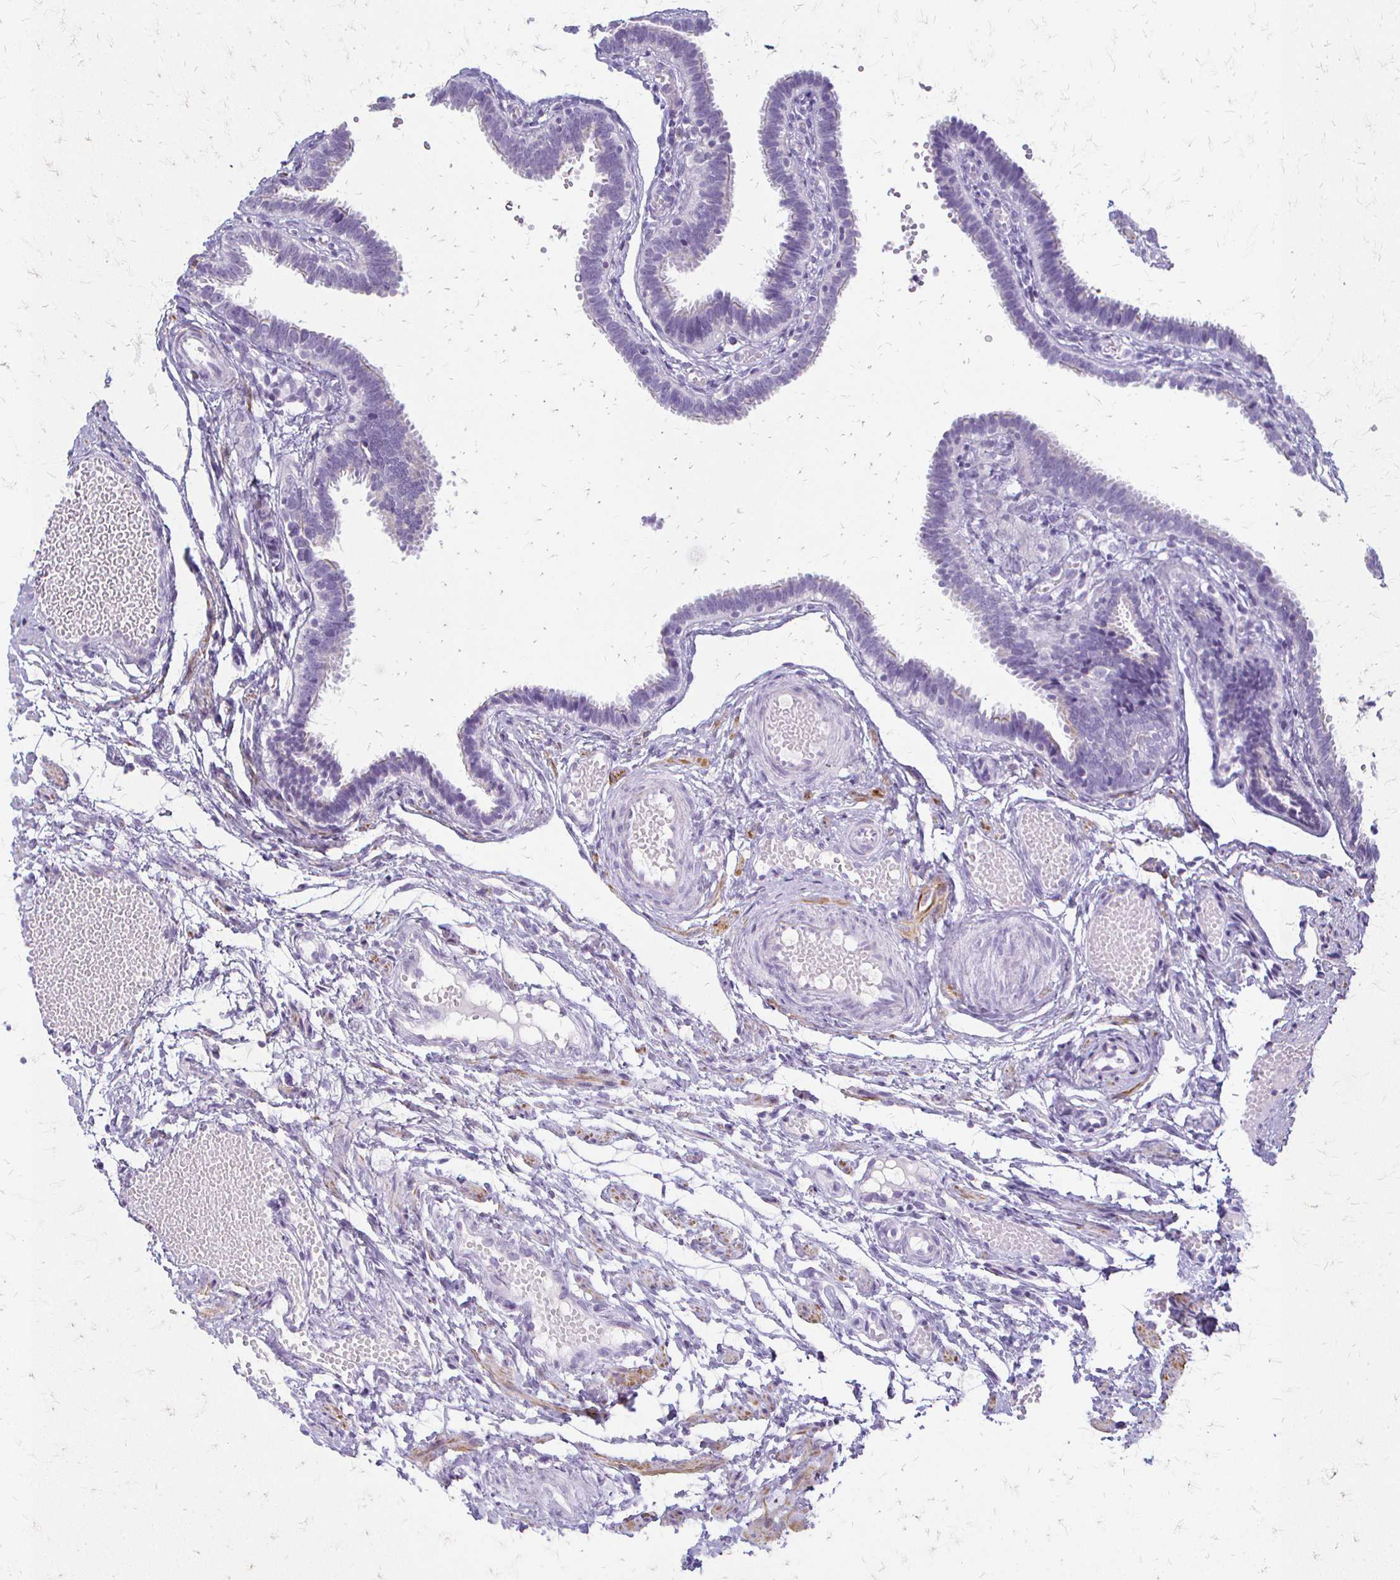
{"staining": {"intensity": "negative", "quantity": "none", "location": "none"}, "tissue": "fallopian tube", "cell_type": "Glandular cells", "image_type": "normal", "snomed": [{"axis": "morphology", "description": "Normal tissue, NOS"}, {"axis": "topography", "description": "Fallopian tube"}], "caption": "High power microscopy micrograph of an immunohistochemistry (IHC) photomicrograph of benign fallopian tube, revealing no significant expression in glandular cells. The staining was performed using DAB (3,3'-diaminobenzidine) to visualize the protein expression in brown, while the nuclei were stained in blue with hematoxylin (Magnification: 20x).", "gene": "ACP5", "patient": {"sex": "female", "age": 37}}